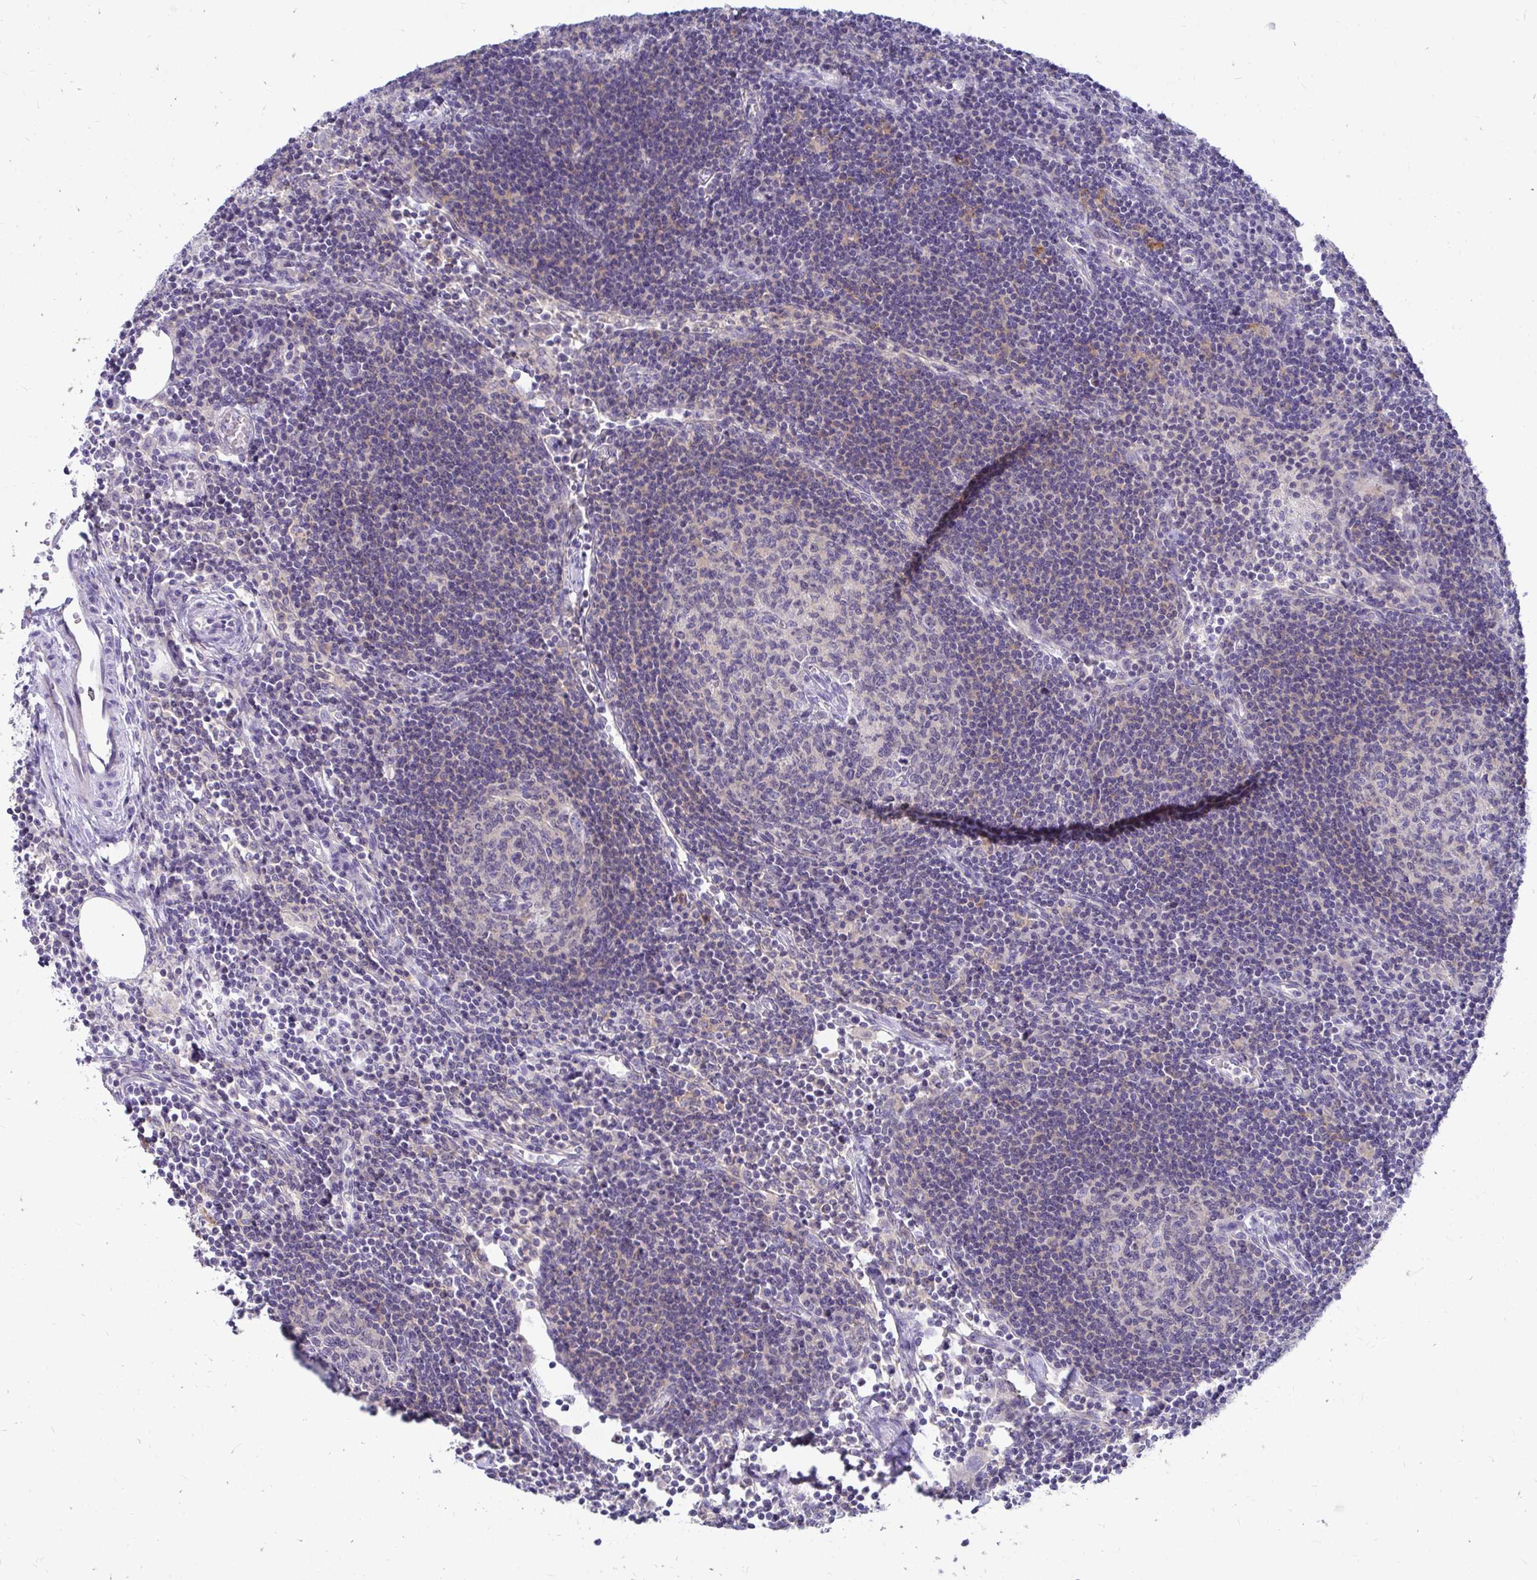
{"staining": {"intensity": "negative", "quantity": "none", "location": "none"}, "tissue": "lymph node", "cell_type": "Germinal center cells", "image_type": "normal", "snomed": [{"axis": "morphology", "description": "Normal tissue, NOS"}, {"axis": "topography", "description": "Lymph node"}], "caption": "Immunohistochemical staining of benign lymph node demonstrates no significant staining in germinal center cells. (DAB (3,3'-diaminobenzidine) IHC, high magnification).", "gene": "C19orf81", "patient": {"sex": "male", "age": 67}}